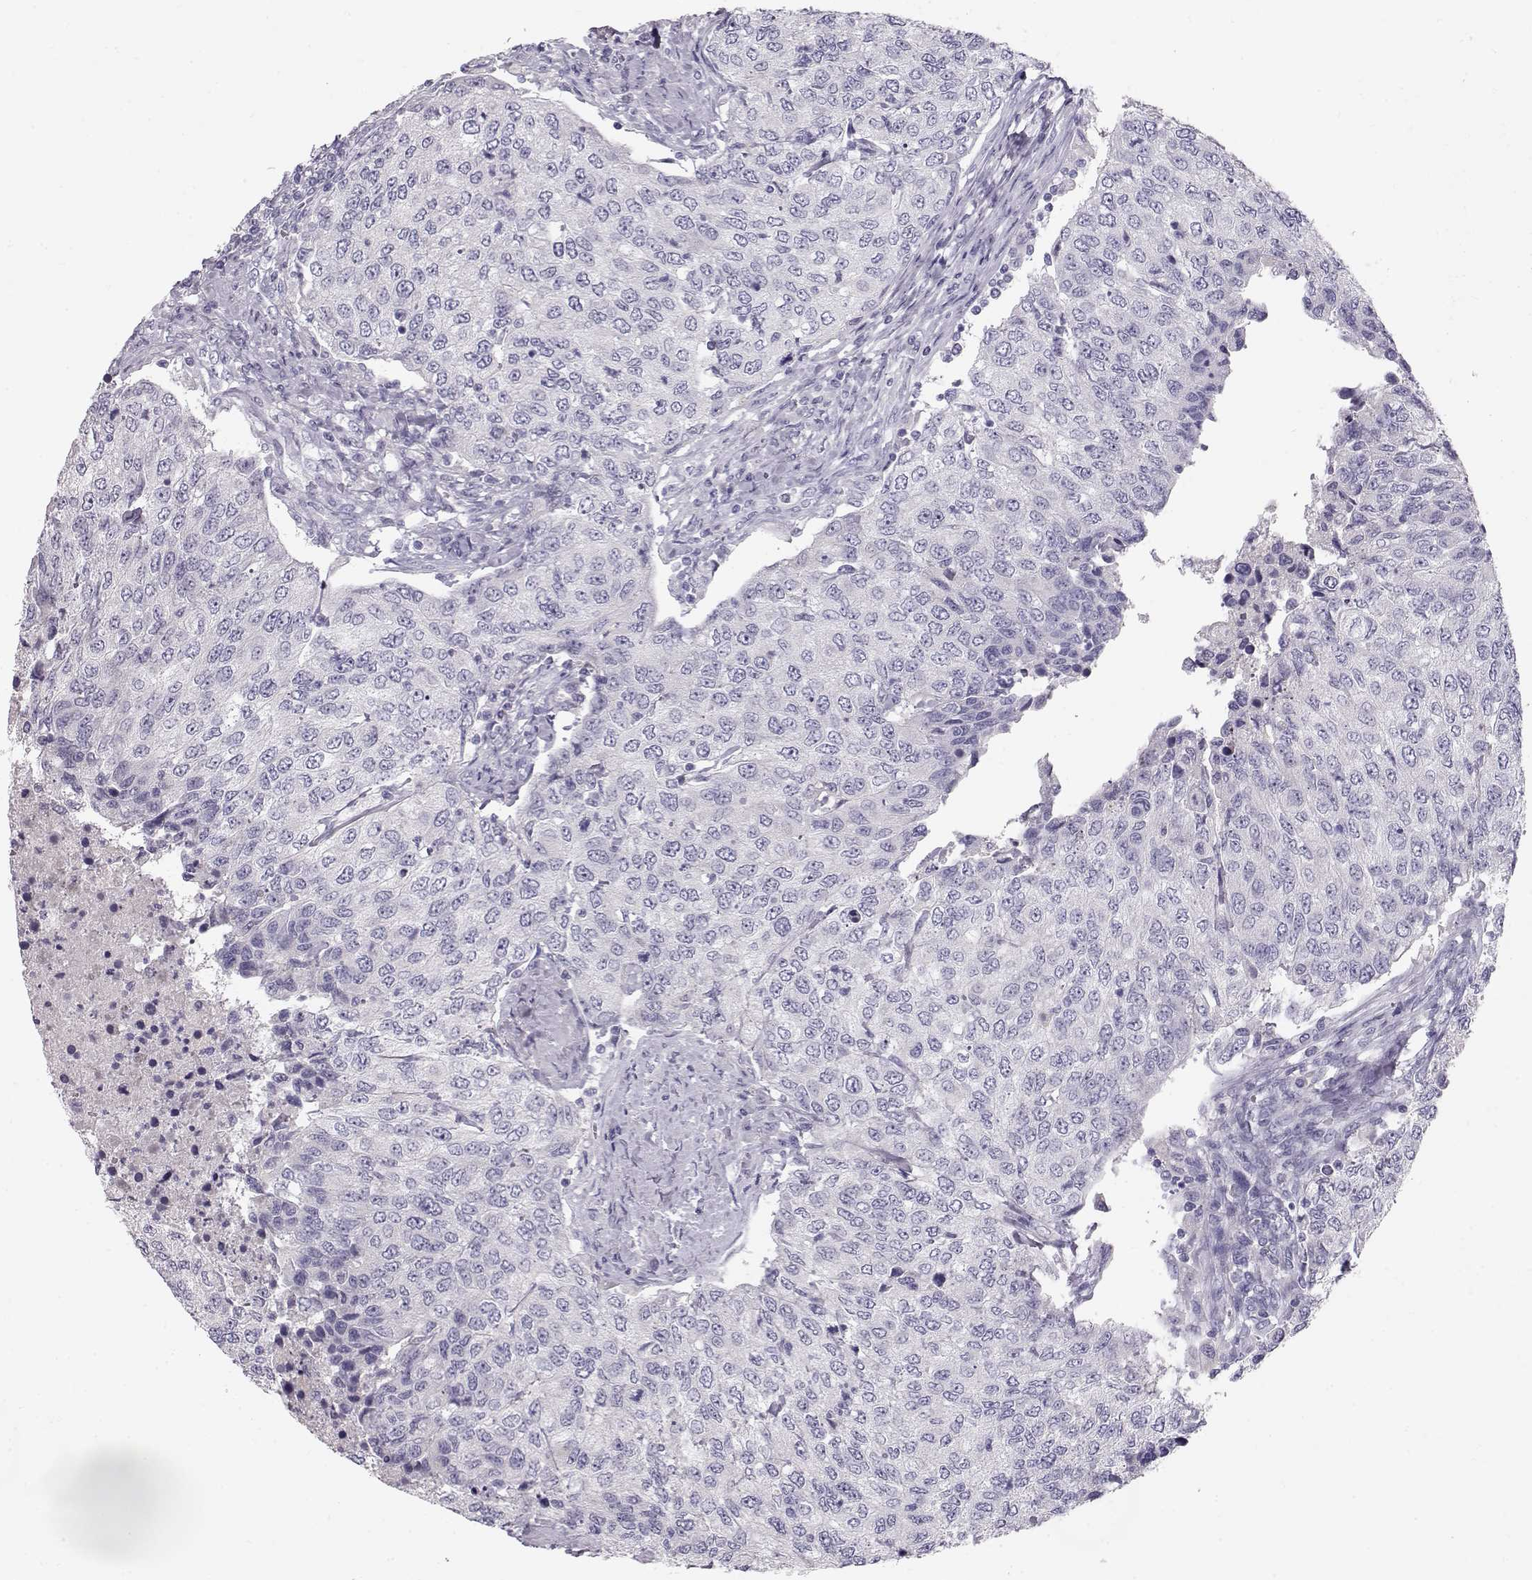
{"staining": {"intensity": "negative", "quantity": "none", "location": "none"}, "tissue": "urothelial cancer", "cell_type": "Tumor cells", "image_type": "cancer", "snomed": [{"axis": "morphology", "description": "Urothelial carcinoma, High grade"}, {"axis": "topography", "description": "Urinary bladder"}], "caption": "A micrograph of urothelial cancer stained for a protein exhibits no brown staining in tumor cells.", "gene": "GPR26", "patient": {"sex": "female", "age": 78}}